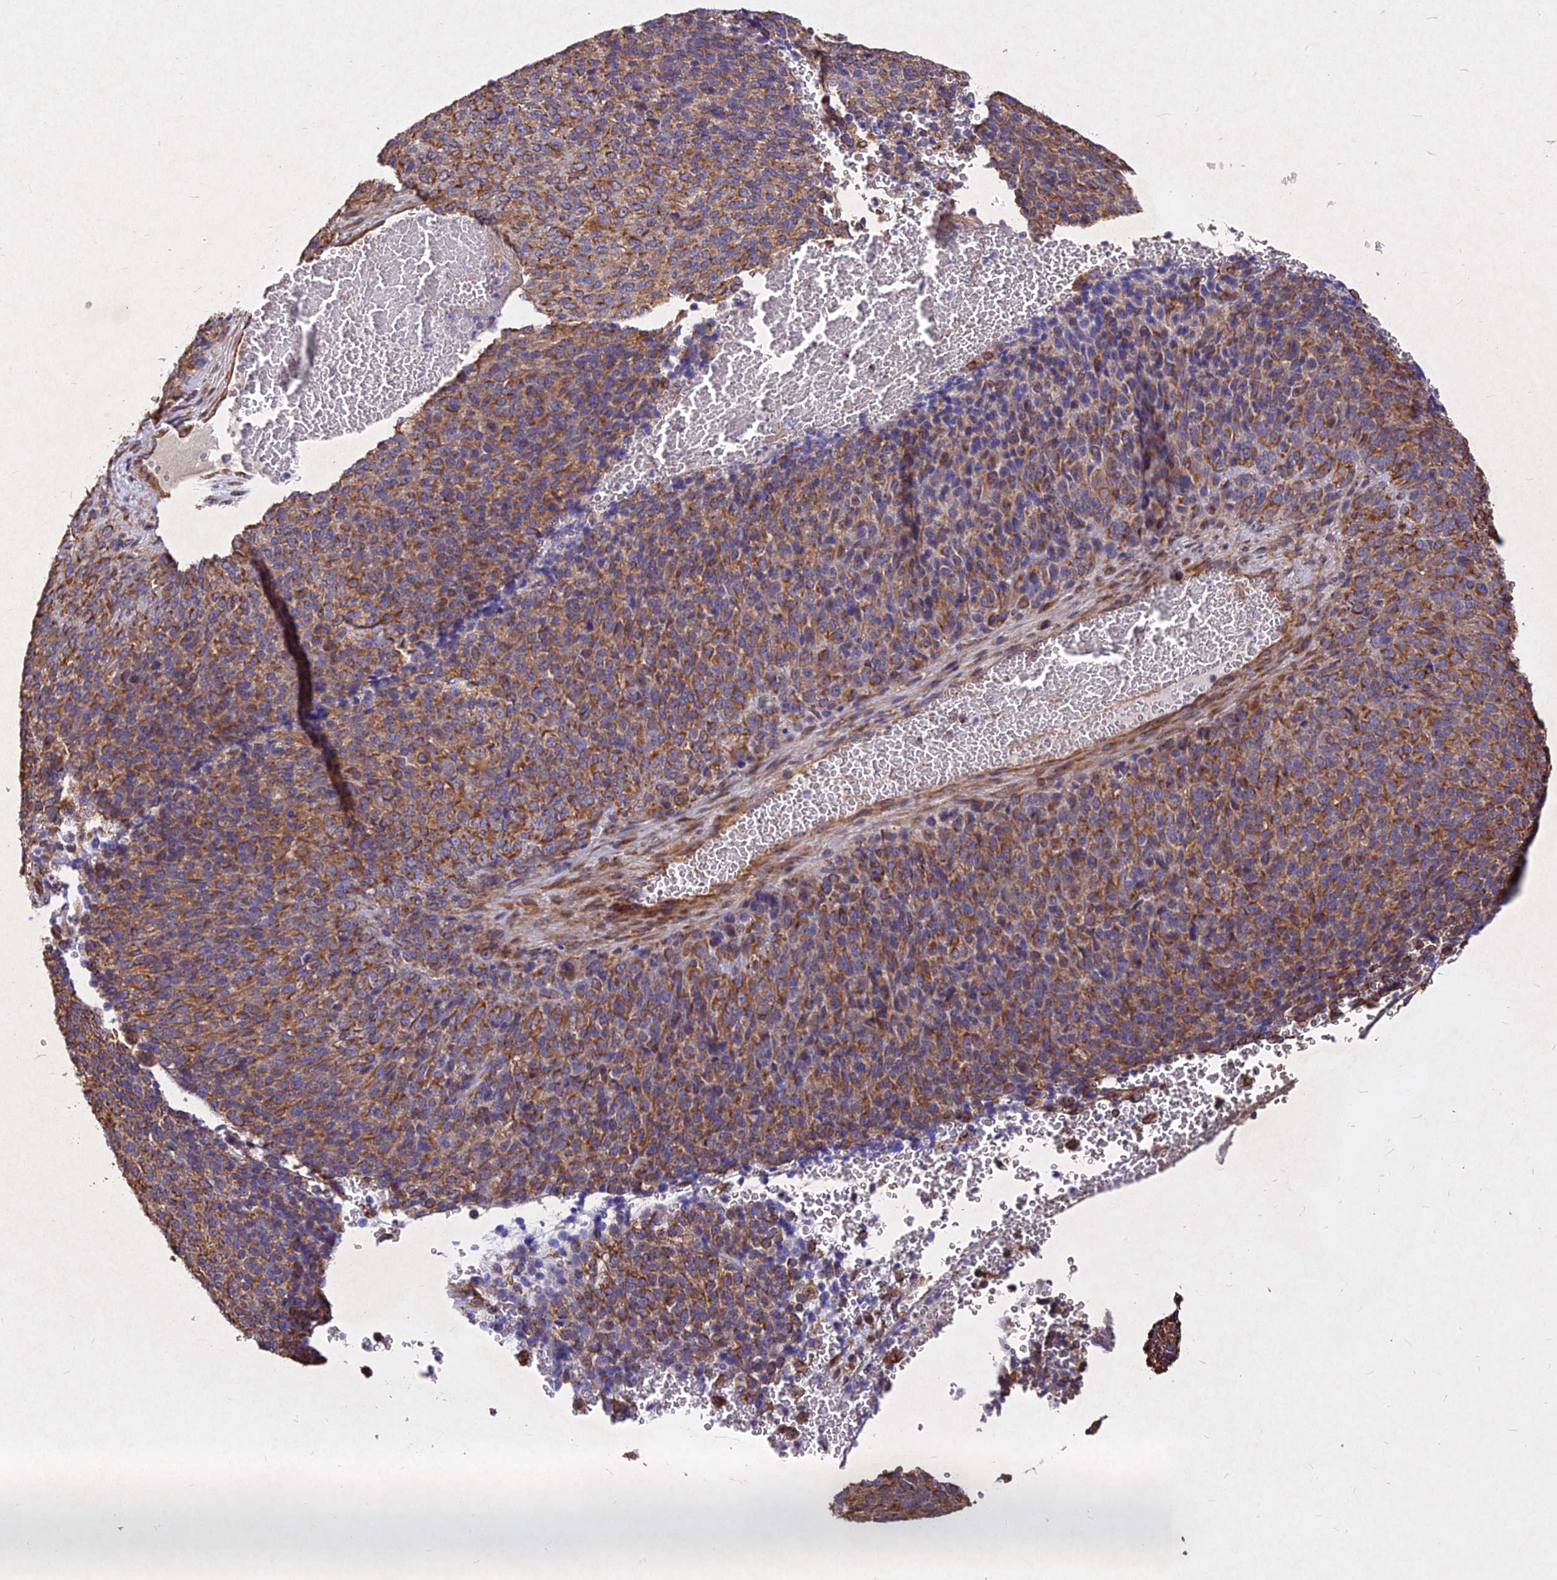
{"staining": {"intensity": "moderate", "quantity": ">75%", "location": "cytoplasmic/membranous"}, "tissue": "melanoma", "cell_type": "Tumor cells", "image_type": "cancer", "snomed": [{"axis": "morphology", "description": "Malignant melanoma, Metastatic site"}, {"axis": "topography", "description": "Brain"}], "caption": "There is medium levels of moderate cytoplasmic/membranous staining in tumor cells of malignant melanoma (metastatic site), as demonstrated by immunohistochemical staining (brown color).", "gene": "SKA1", "patient": {"sex": "female", "age": 56}}